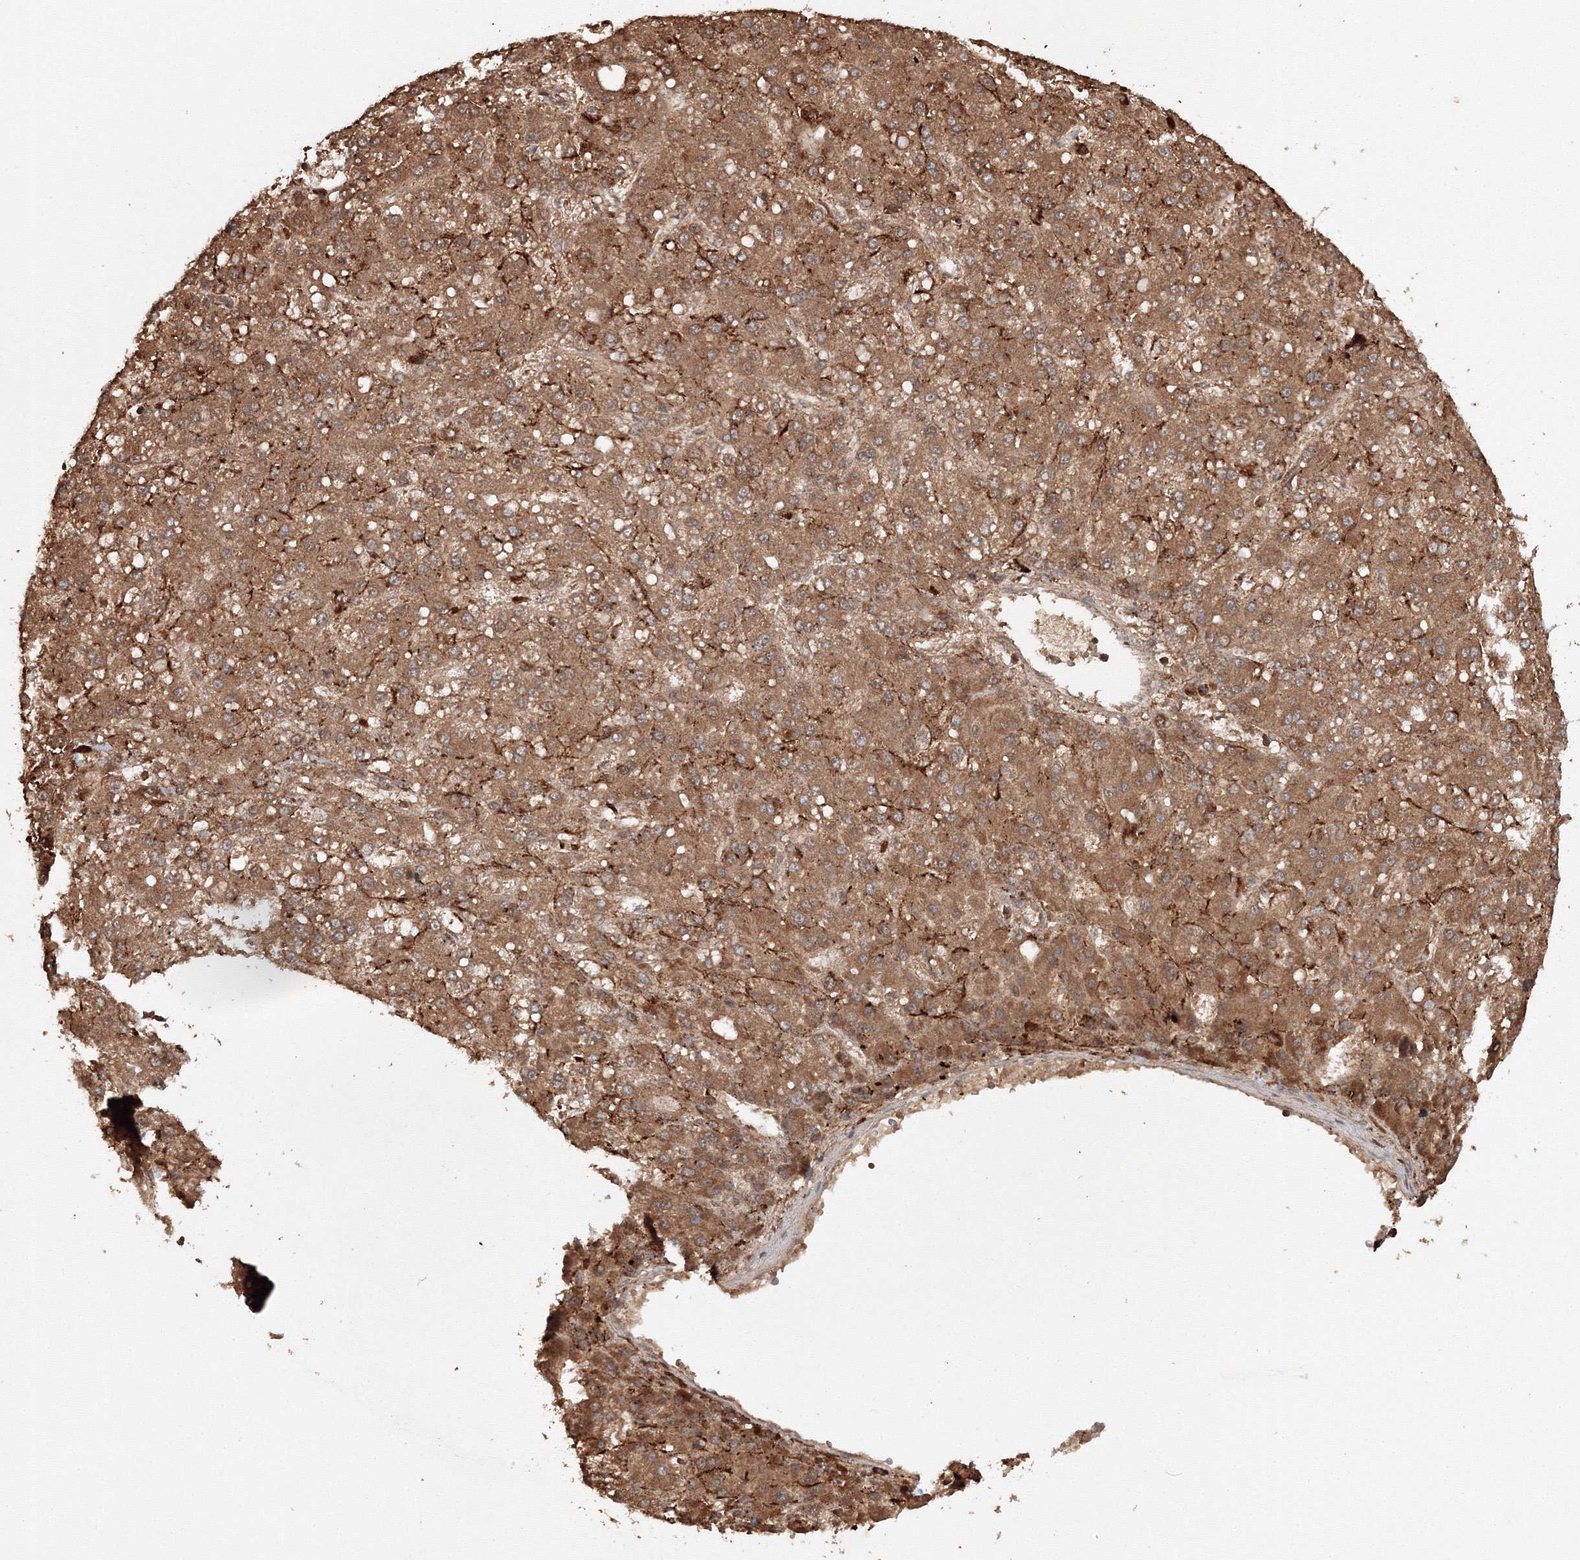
{"staining": {"intensity": "moderate", "quantity": ">75%", "location": "cytoplasmic/membranous"}, "tissue": "liver cancer", "cell_type": "Tumor cells", "image_type": "cancer", "snomed": [{"axis": "morphology", "description": "Carcinoma, Hepatocellular, NOS"}, {"axis": "topography", "description": "Liver"}], "caption": "Moderate cytoplasmic/membranous positivity is identified in about >75% of tumor cells in liver cancer (hepatocellular carcinoma).", "gene": "DDO", "patient": {"sex": "male", "age": 67}}